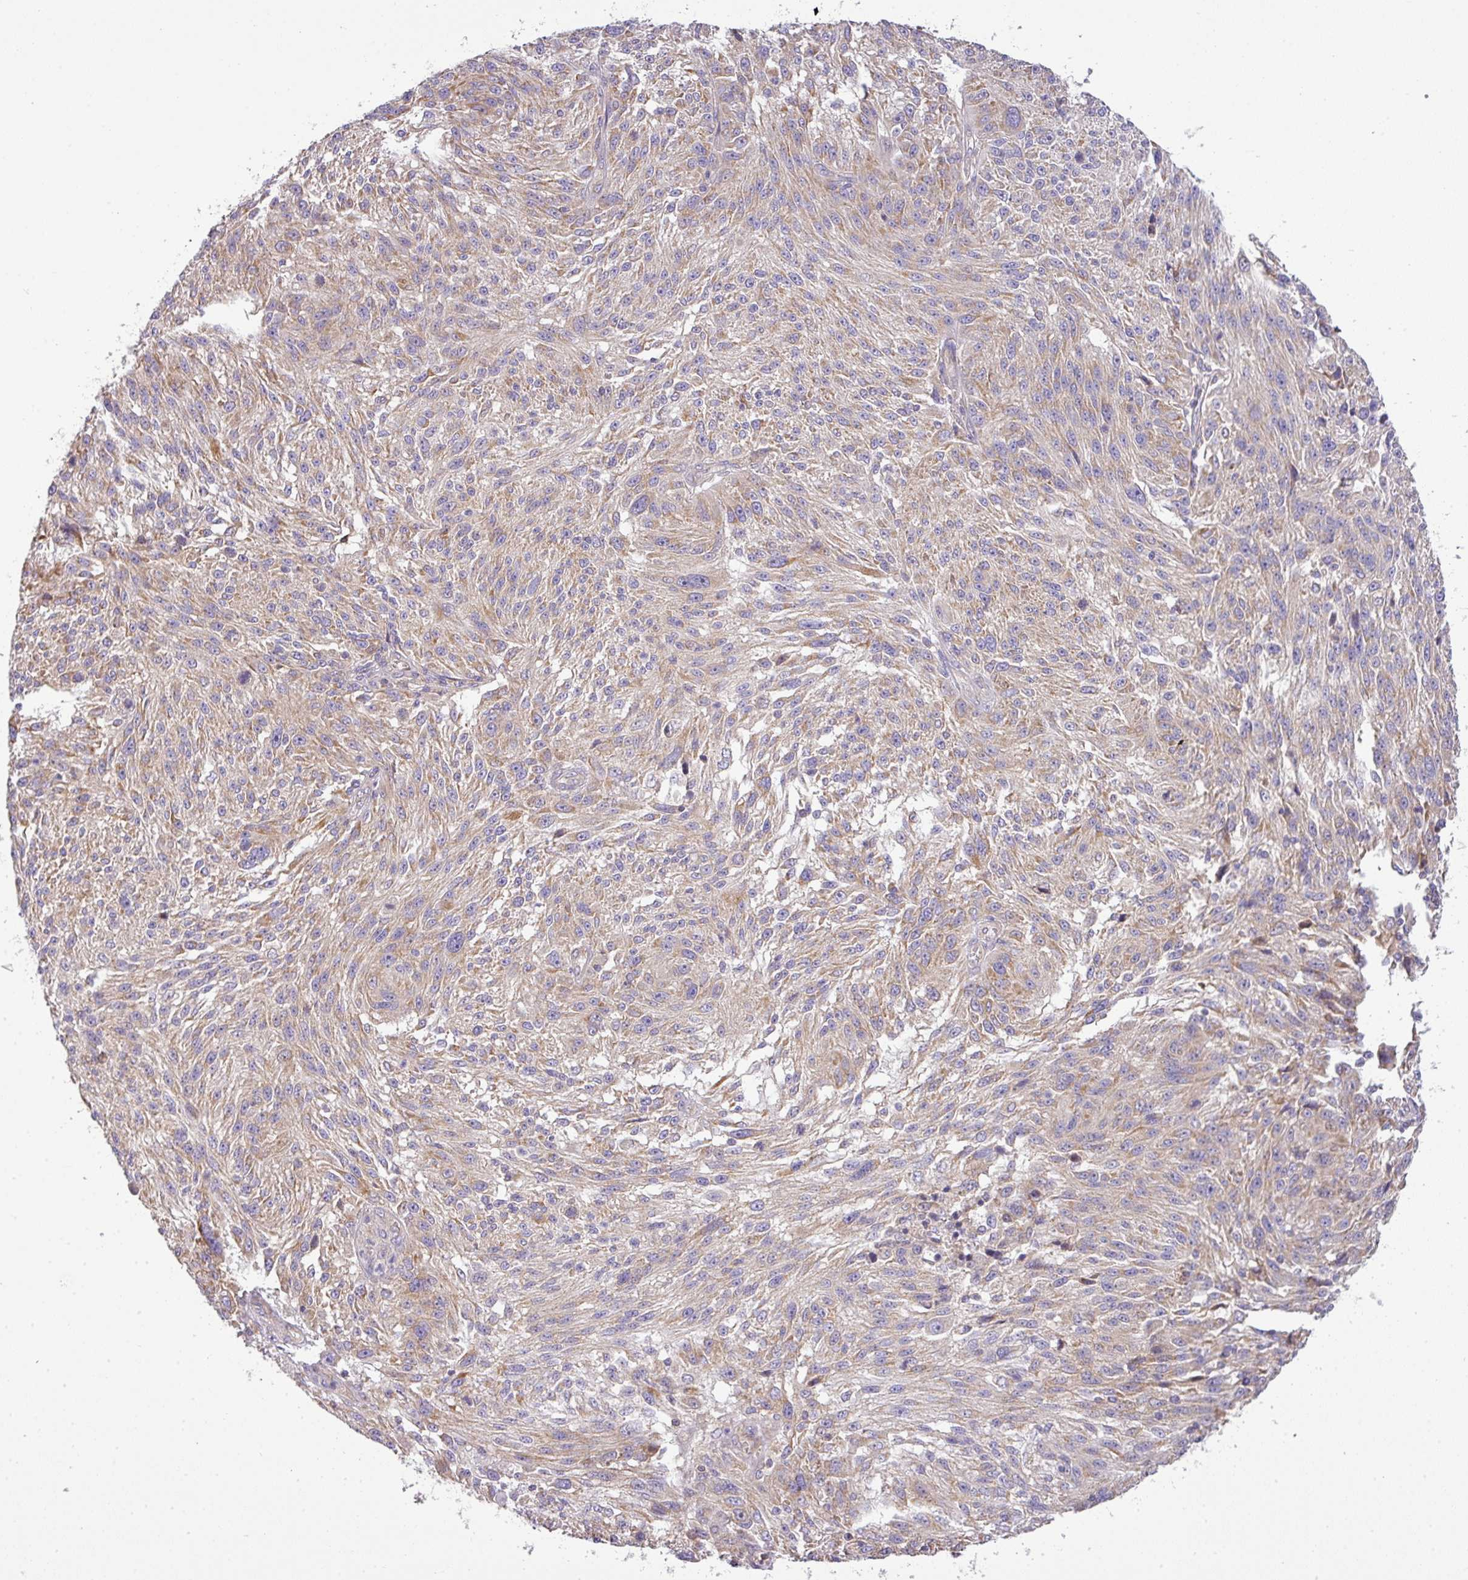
{"staining": {"intensity": "moderate", "quantity": "25%-75%", "location": "cytoplasmic/membranous"}, "tissue": "melanoma", "cell_type": "Tumor cells", "image_type": "cancer", "snomed": [{"axis": "morphology", "description": "Malignant melanoma, NOS"}, {"axis": "topography", "description": "Skin"}], "caption": "Melanoma tissue displays moderate cytoplasmic/membranous expression in approximately 25%-75% of tumor cells The staining was performed using DAB to visualize the protein expression in brown, while the nuclei were stained in blue with hematoxylin (Magnification: 20x).", "gene": "ZNF211", "patient": {"sex": "male", "age": 53}}